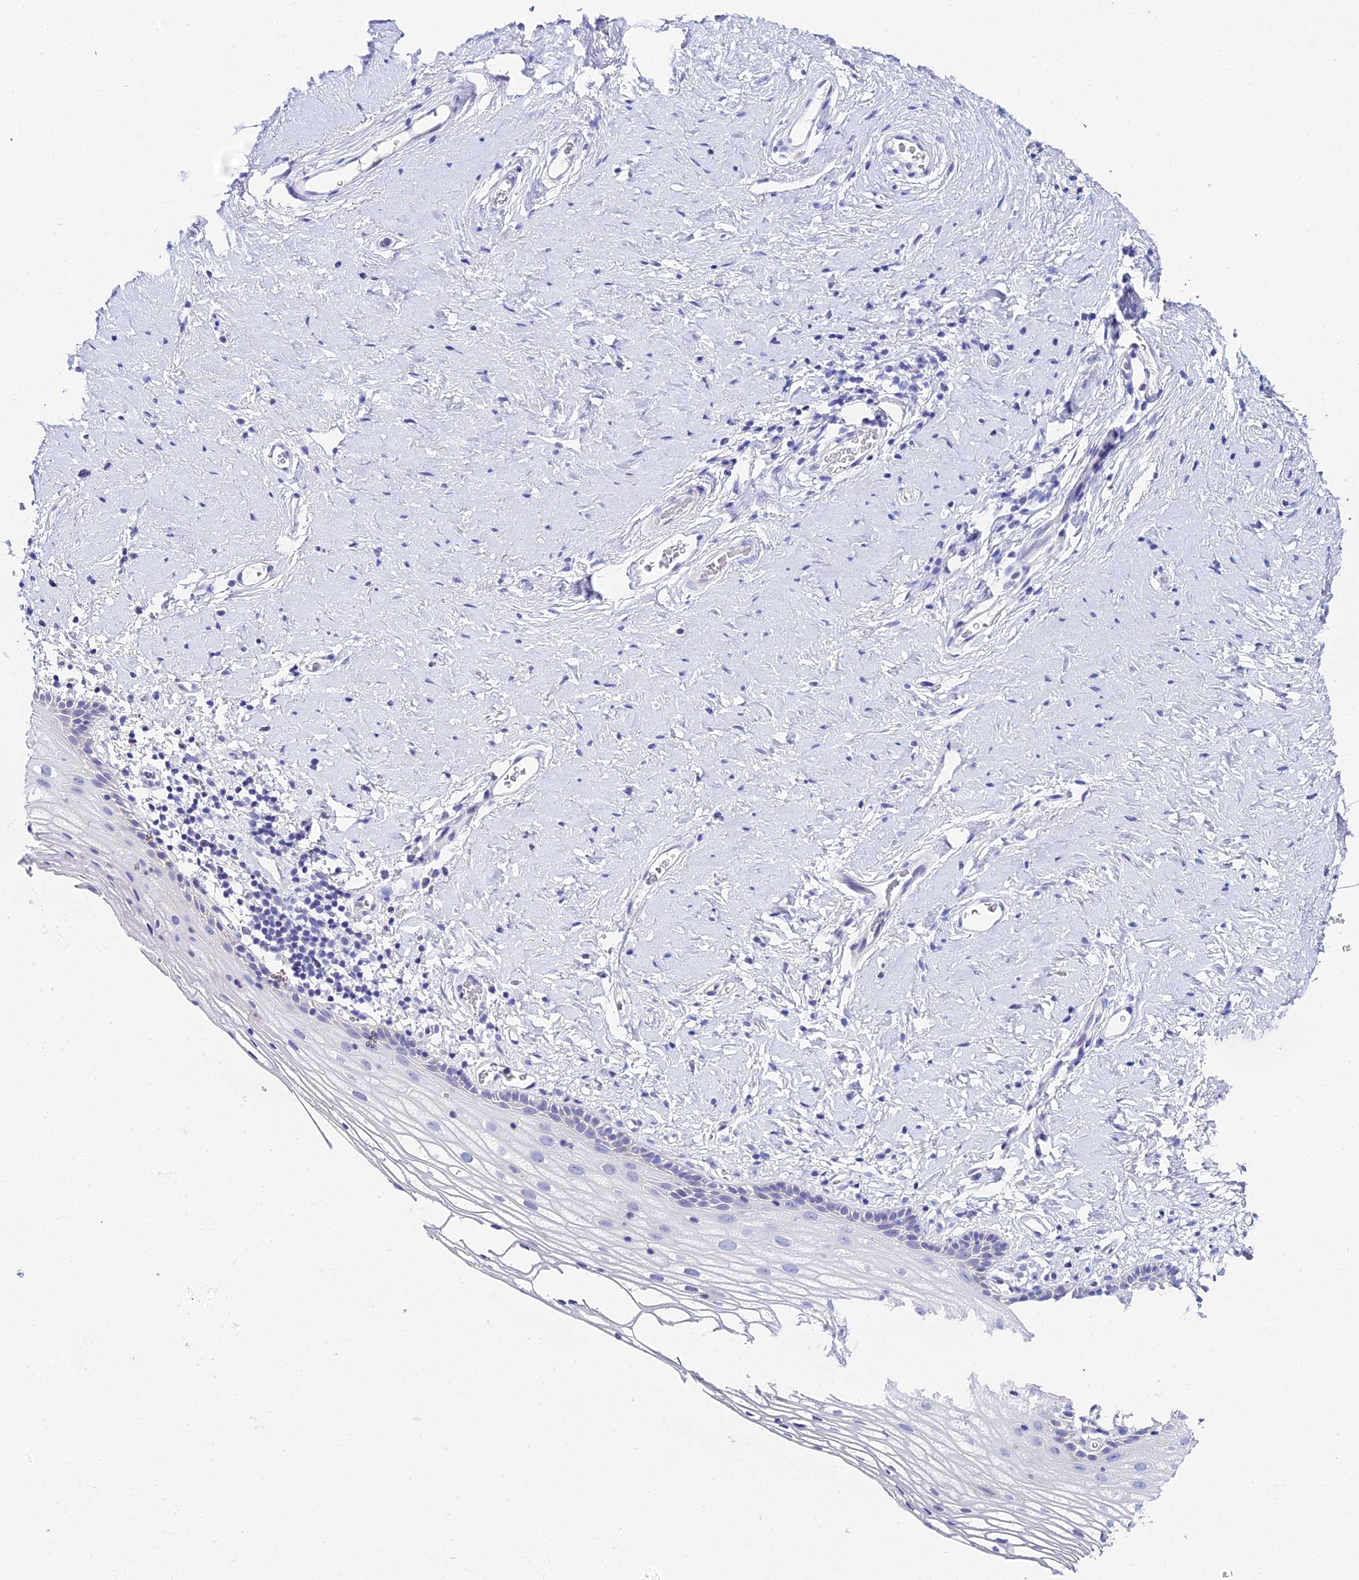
{"staining": {"intensity": "negative", "quantity": "none", "location": "none"}, "tissue": "vagina", "cell_type": "Squamous epithelial cells", "image_type": "normal", "snomed": [{"axis": "morphology", "description": "Normal tissue, NOS"}, {"axis": "morphology", "description": "Adenocarcinoma, NOS"}, {"axis": "topography", "description": "Rectum"}, {"axis": "topography", "description": "Vagina"}], "caption": "Immunohistochemistry (IHC) image of benign human vagina stained for a protein (brown), which shows no positivity in squamous epithelial cells.", "gene": "OCM2", "patient": {"sex": "female", "age": 71}}